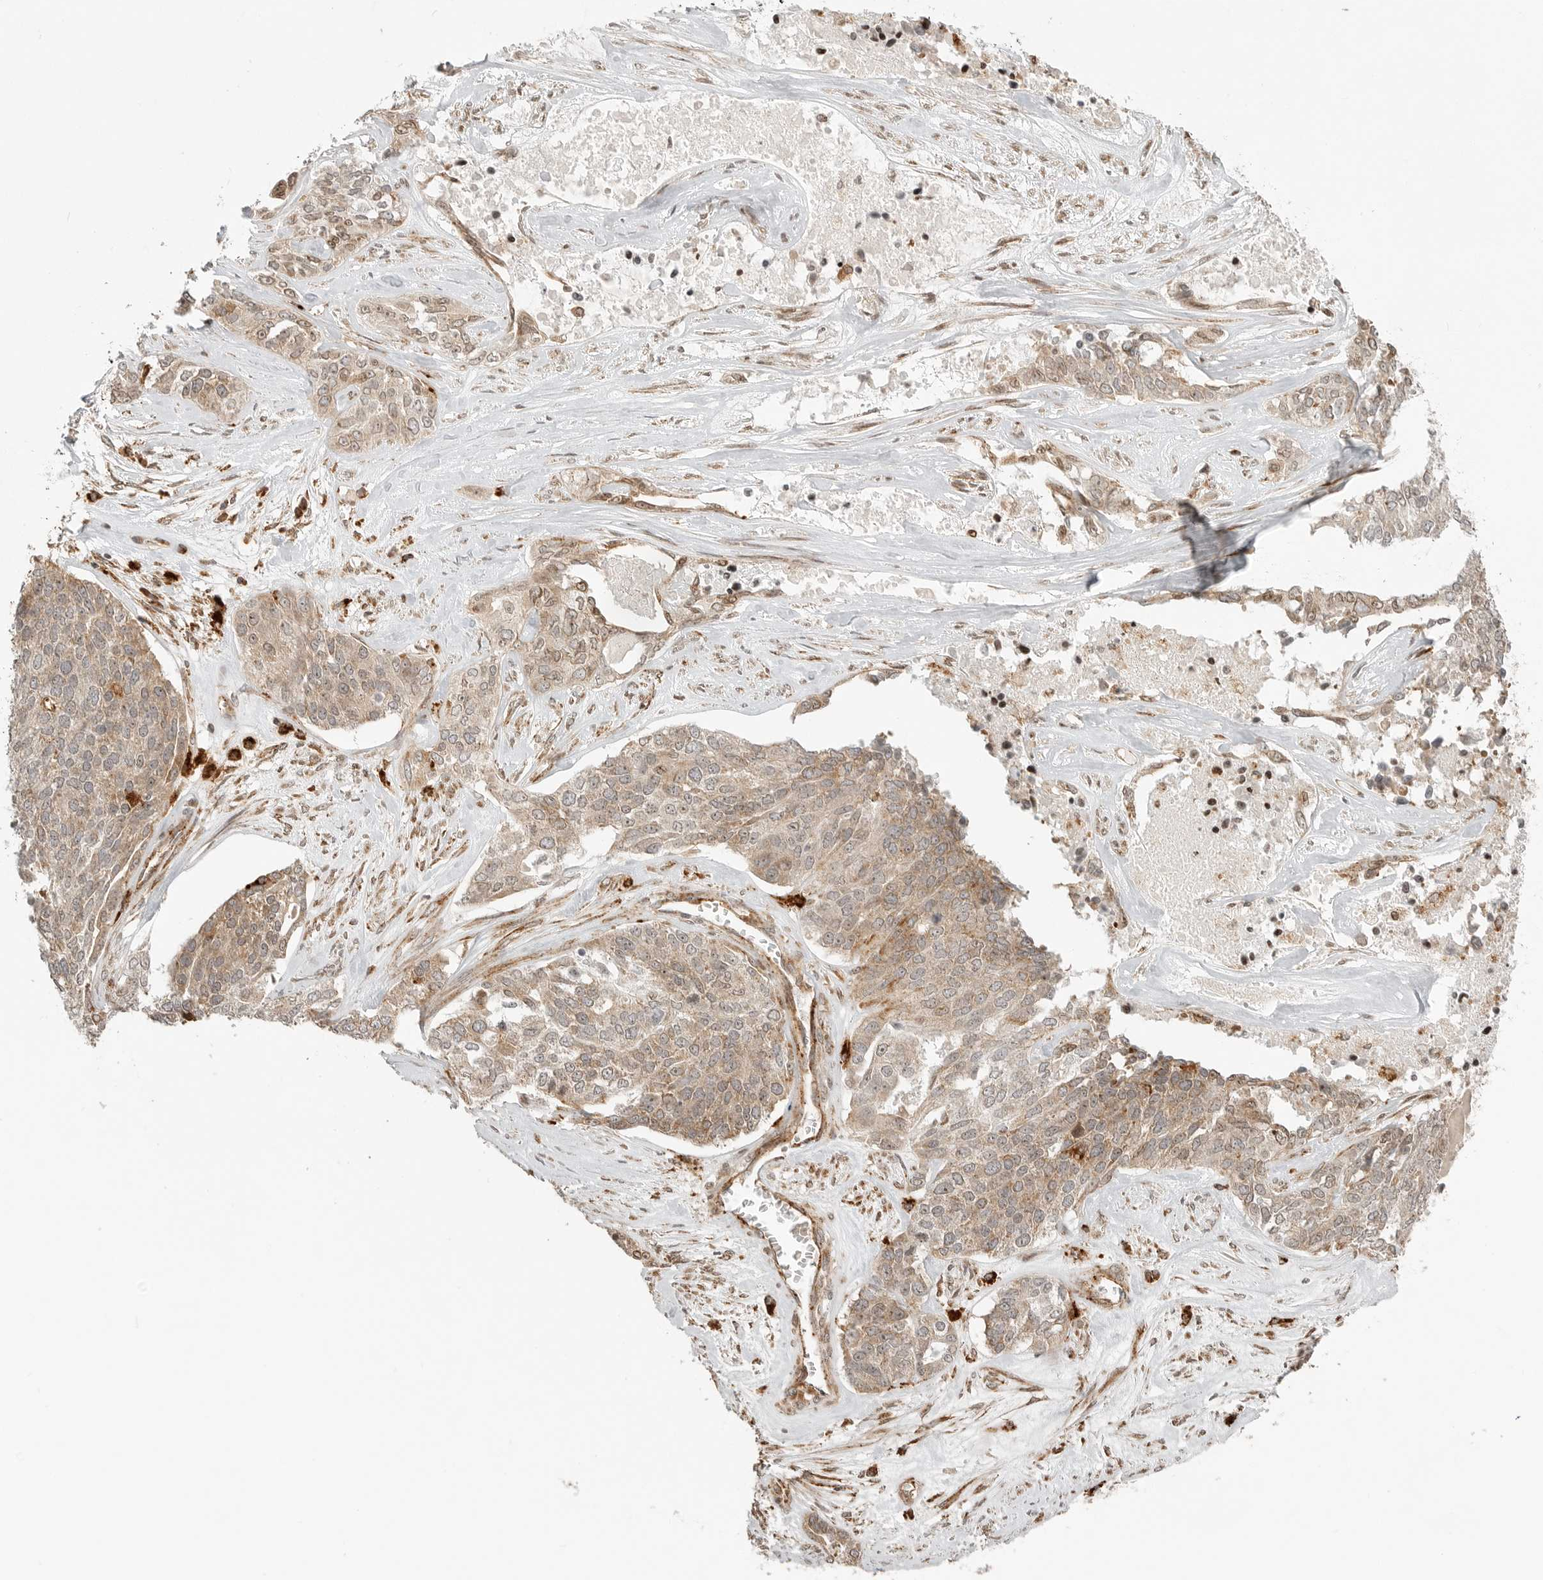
{"staining": {"intensity": "weak", "quantity": ">75%", "location": "cytoplasmic/membranous"}, "tissue": "ovarian cancer", "cell_type": "Tumor cells", "image_type": "cancer", "snomed": [{"axis": "morphology", "description": "Cystadenocarcinoma, serous, NOS"}, {"axis": "topography", "description": "Ovary"}], "caption": "Immunohistochemistry (IHC) histopathology image of ovarian cancer (serous cystadenocarcinoma) stained for a protein (brown), which displays low levels of weak cytoplasmic/membranous staining in approximately >75% of tumor cells.", "gene": "IDUA", "patient": {"sex": "female", "age": 44}}